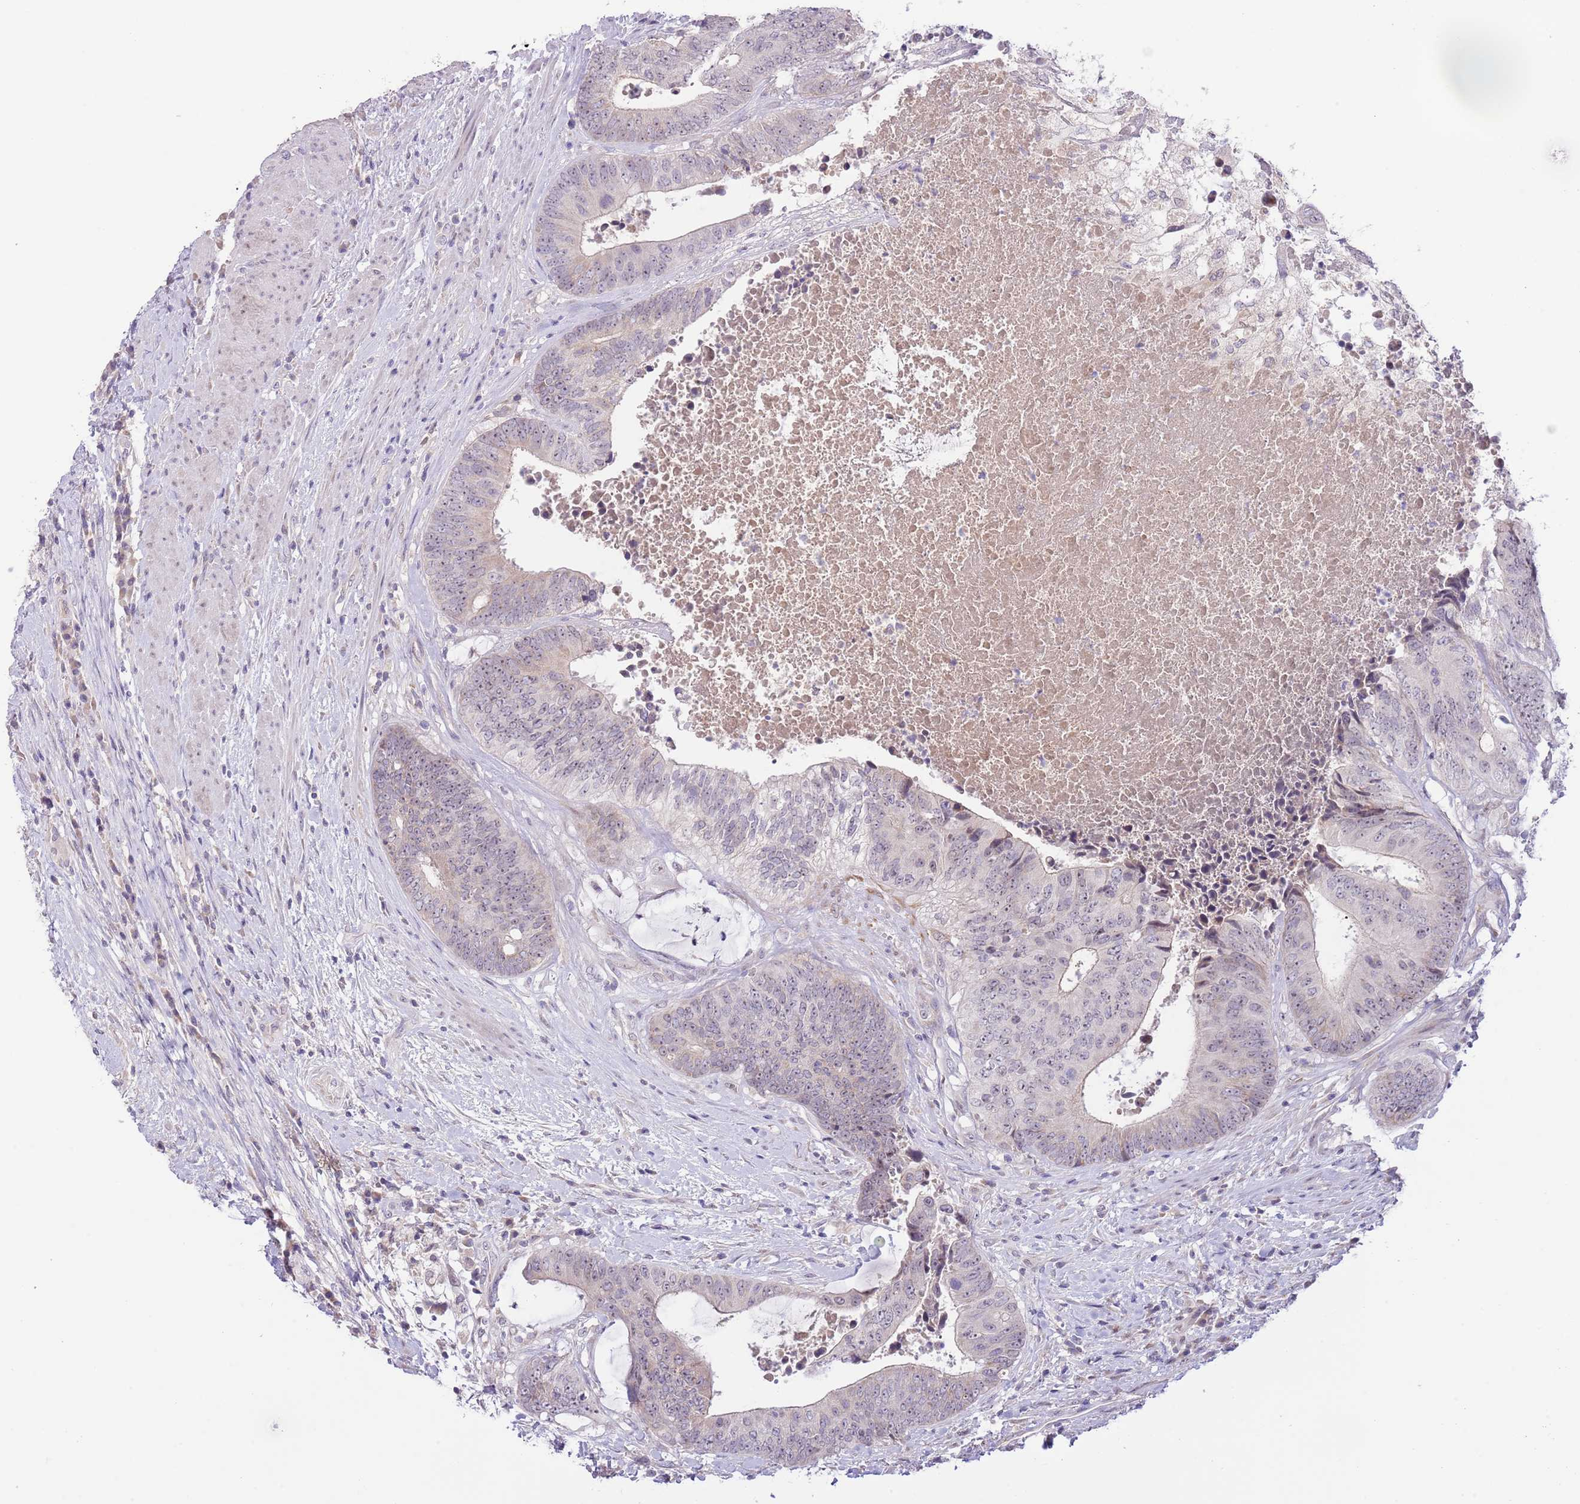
{"staining": {"intensity": "weak", "quantity": "25%-75%", "location": "nuclear"}, "tissue": "colorectal cancer", "cell_type": "Tumor cells", "image_type": "cancer", "snomed": [{"axis": "morphology", "description": "Adenocarcinoma, NOS"}, {"axis": "topography", "description": "Rectum"}], "caption": "Immunohistochemistry image of neoplastic tissue: human adenocarcinoma (colorectal) stained using IHC shows low levels of weak protein expression localized specifically in the nuclear of tumor cells, appearing as a nuclear brown color.", "gene": "AP1S2", "patient": {"sex": "male", "age": 72}}